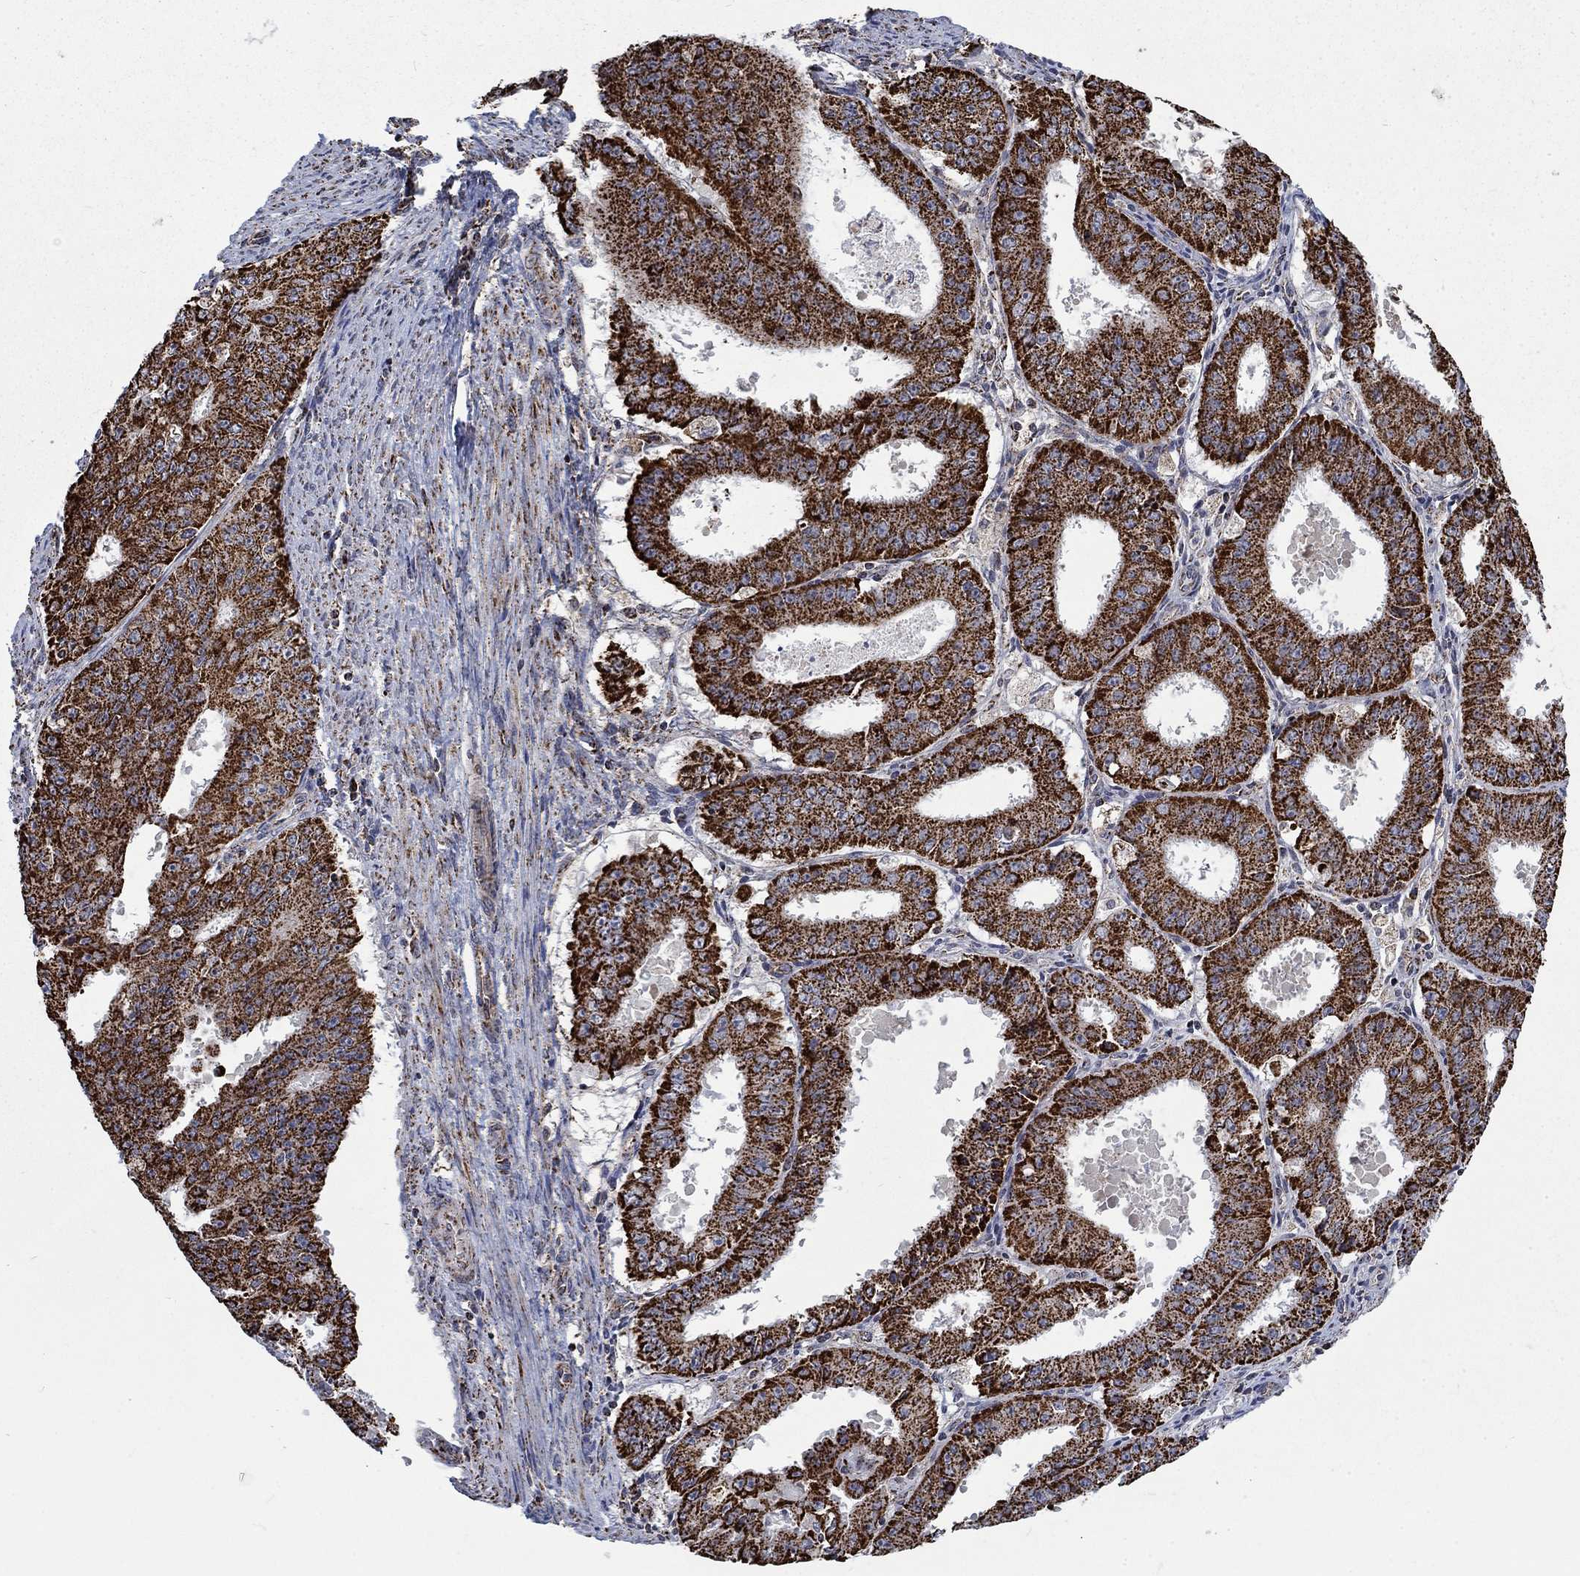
{"staining": {"intensity": "strong", "quantity": ">75%", "location": "cytoplasmic/membranous"}, "tissue": "ovarian cancer", "cell_type": "Tumor cells", "image_type": "cancer", "snomed": [{"axis": "morphology", "description": "Carcinoma, endometroid"}, {"axis": "topography", "description": "Ovary"}], "caption": "Ovarian endometroid carcinoma tissue exhibits strong cytoplasmic/membranous expression in about >75% of tumor cells", "gene": "MOAP1", "patient": {"sex": "female", "age": 42}}